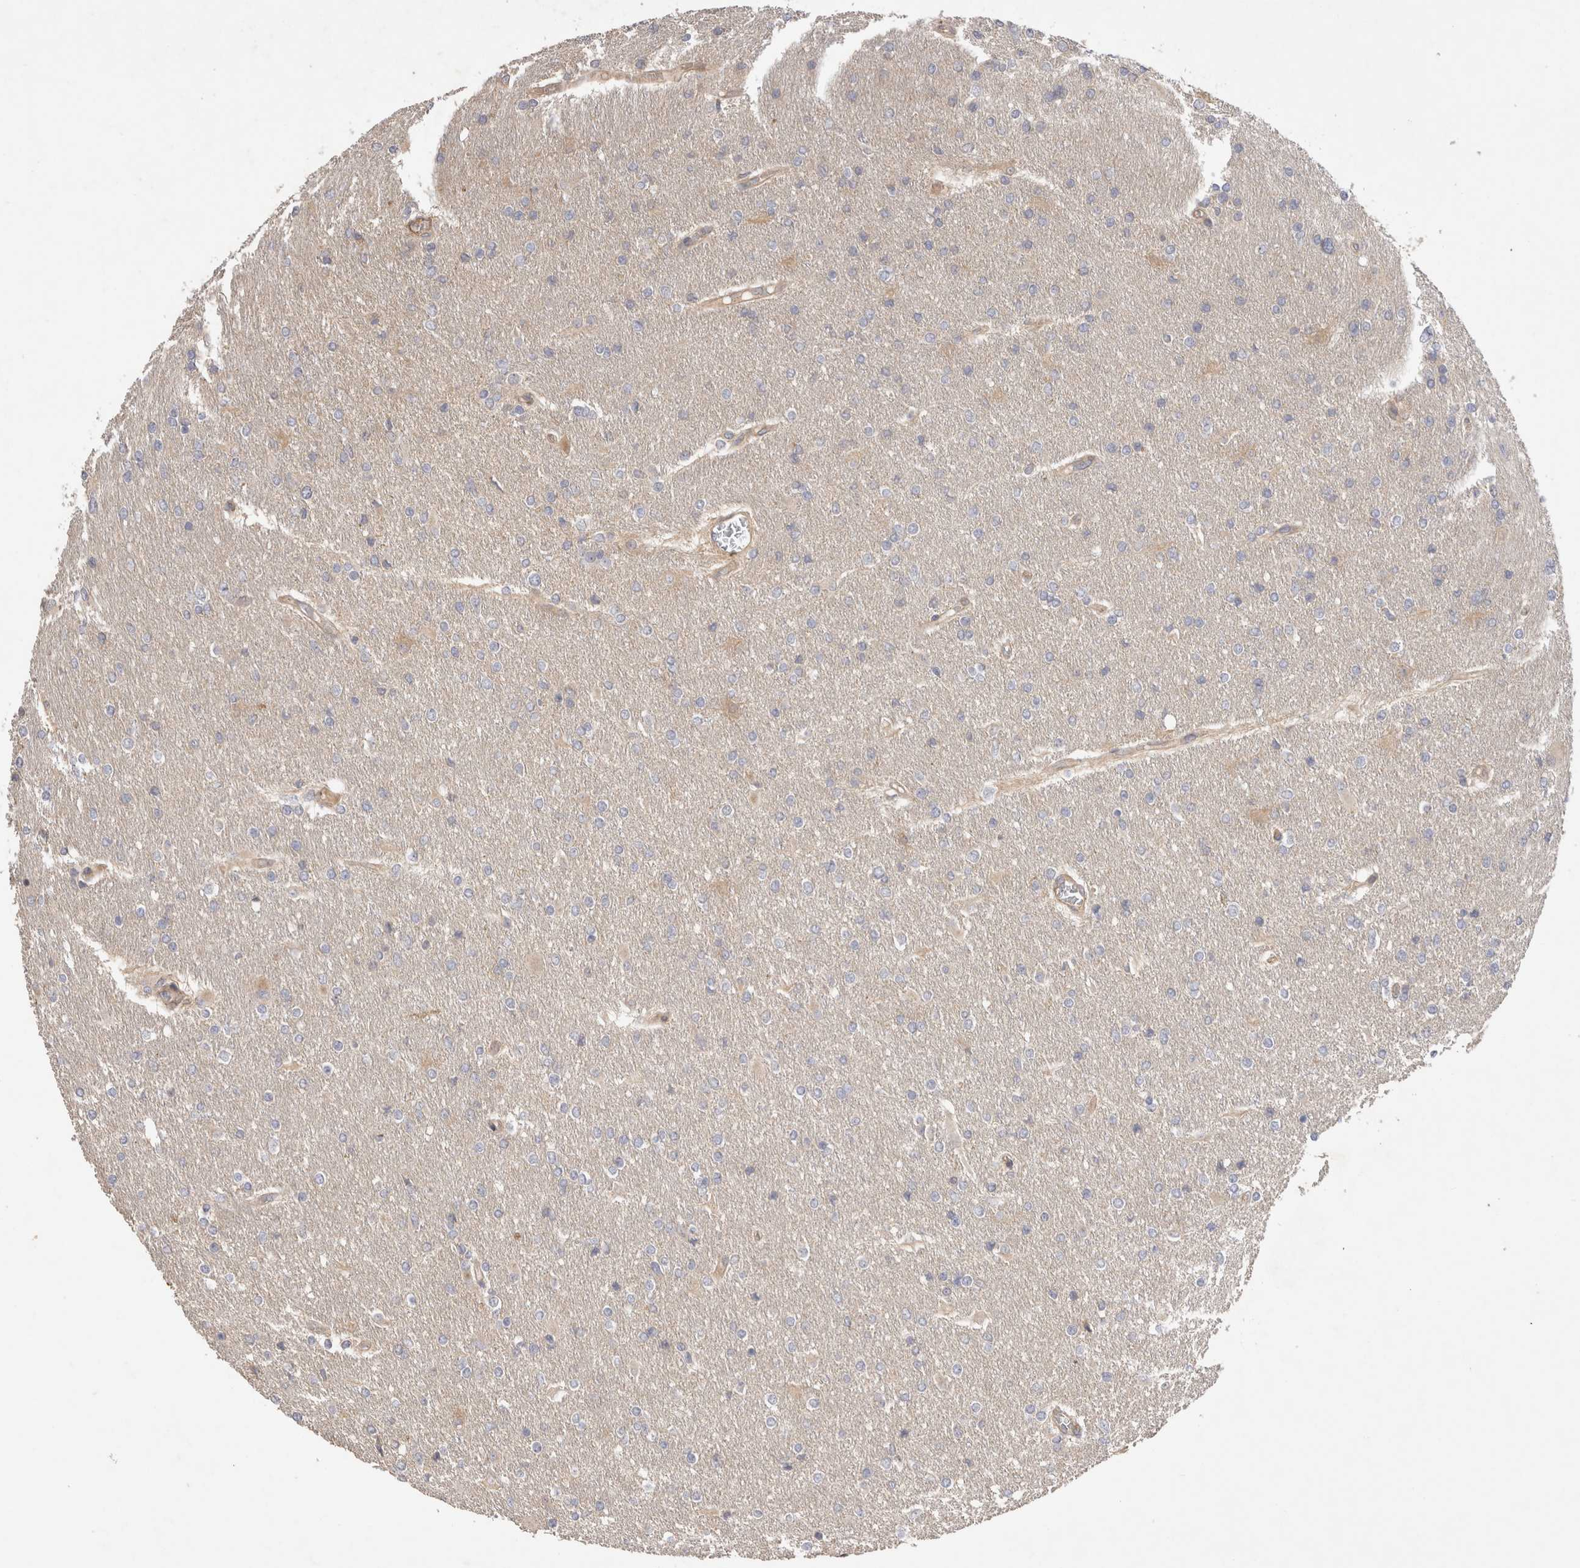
{"staining": {"intensity": "negative", "quantity": "none", "location": "none"}, "tissue": "glioma", "cell_type": "Tumor cells", "image_type": "cancer", "snomed": [{"axis": "morphology", "description": "Glioma, malignant, High grade"}, {"axis": "topography", "description": "Cerebral cortex"}], "caption": "Immunohistochemistry of malignant high-grade glioma exhibits no positivity in tumor cells. Brightfield microscopy of immunohistochemistry (IHC) stained with DAB (3,3'-diaminobenzidine) (brown) and hematoxylin (blue), captured at high magnification.", "gene": "PPP1R42", "patient": {"sex": "female", "age": 36}}